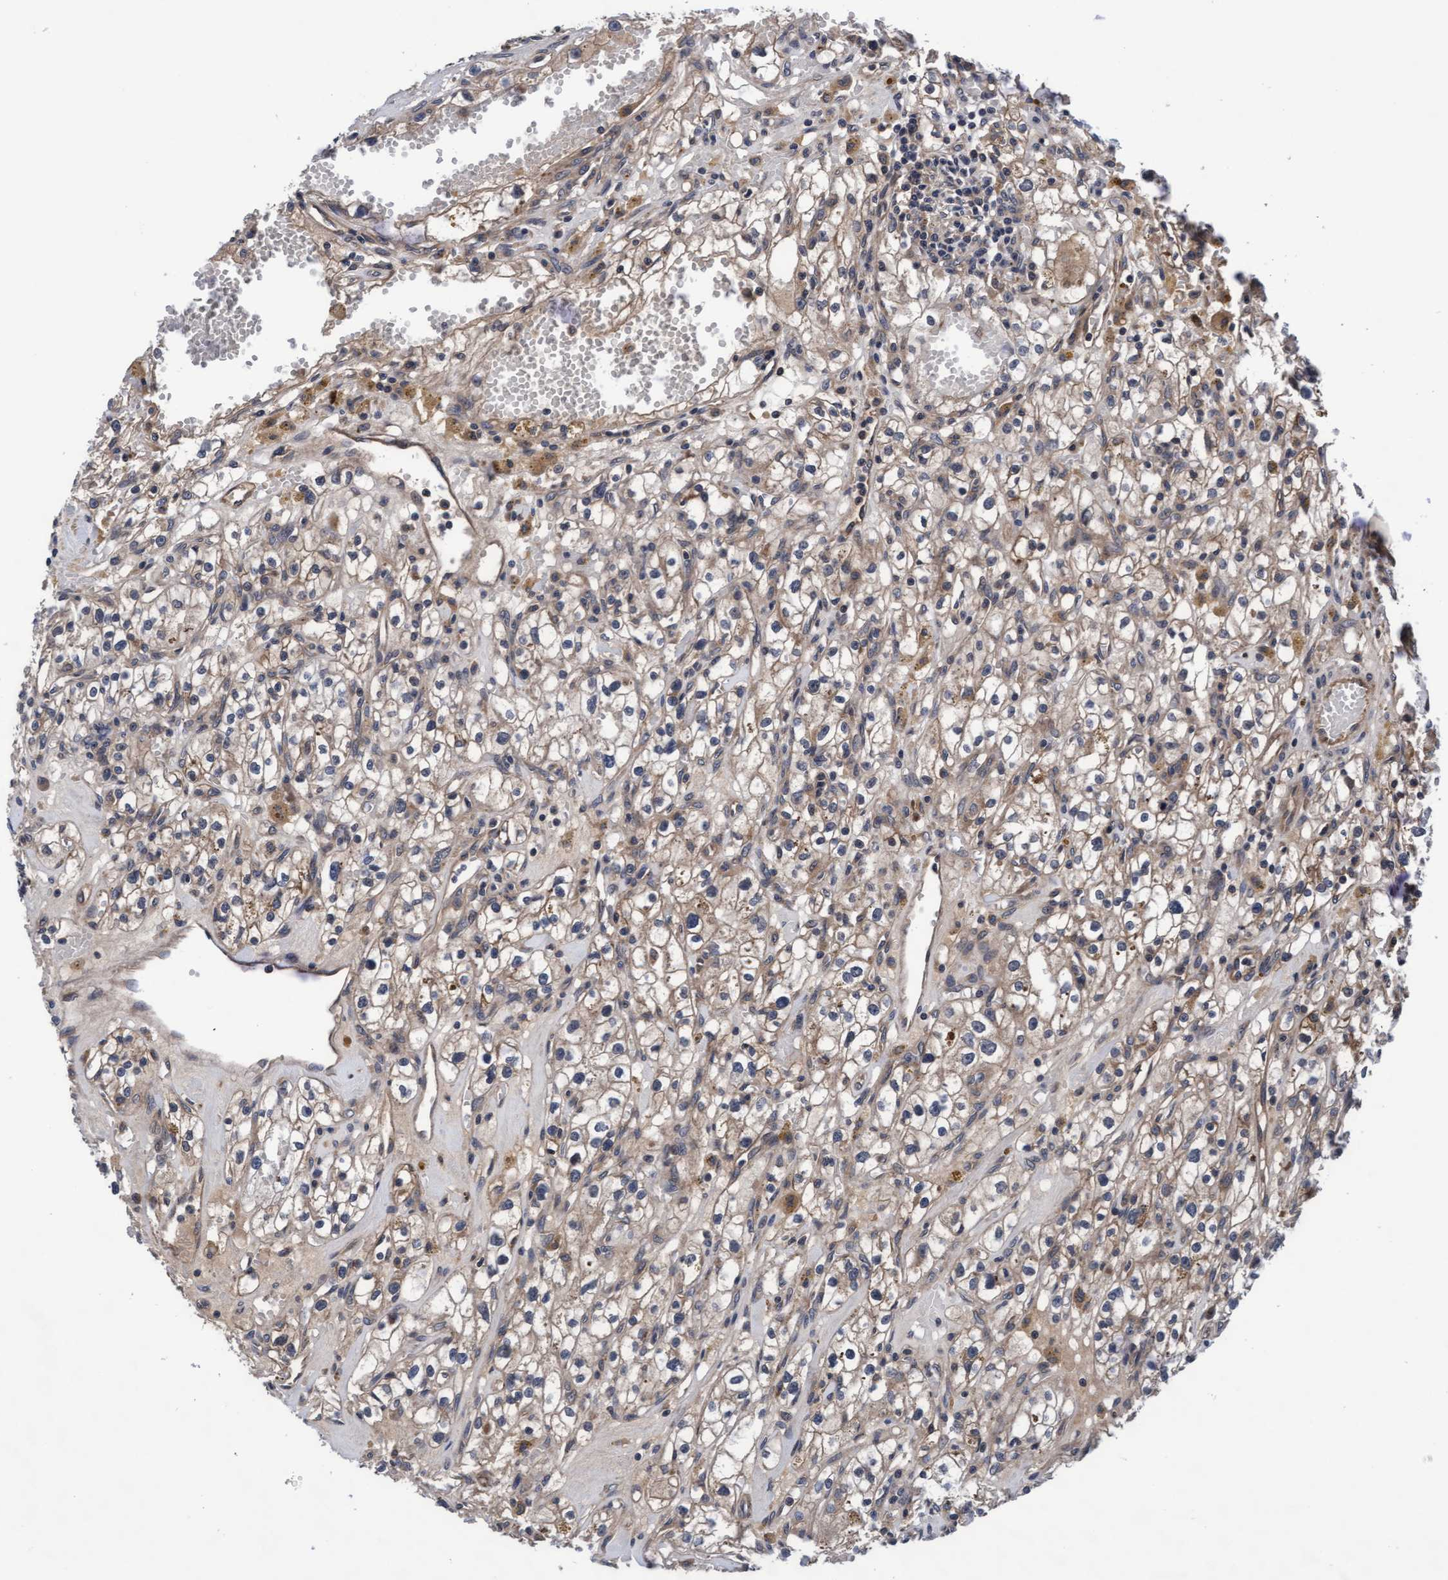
{"staining": {"intensity": "weak", "quantity": "25%-75%", "location": "cytoplasmic/membranous"}, "tissue": "renal cancer", "cell_type": "Tumor cells", "image_type": "cancer", "snomed": [{"axis": "morphology", "description": "Adenocarcinoma, NOS"}, {"axis": "topography", "description": "Kidney"}], "caption": "This is an image of immunohistochemistry staining of renal cancer (adenocarcinoma), which shows weak expression in the cytoplasmic/membranous of tumor cells.", "gene": "EFCAB13", "patient": {"sex": "male", "age": 56}}